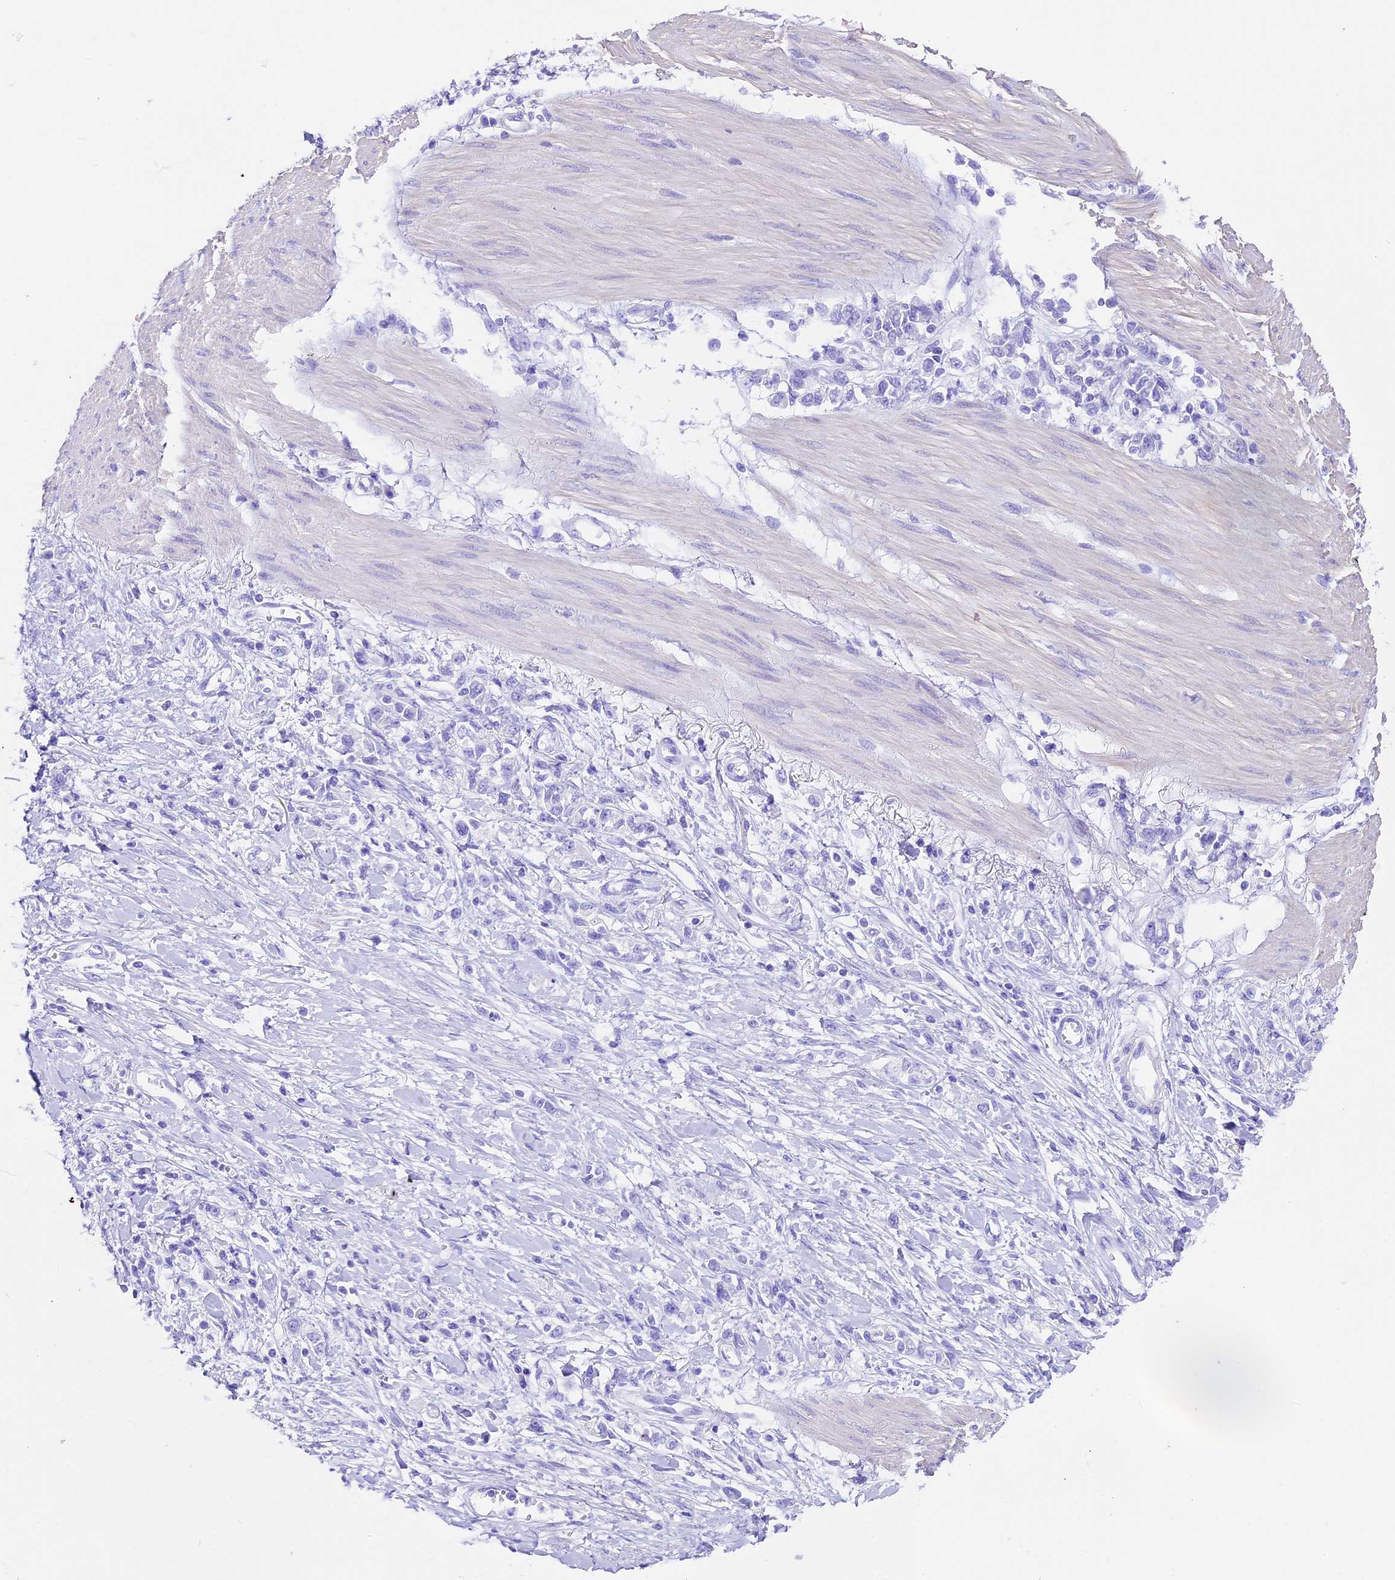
{"staining": {"intensity": "negative", "quantity": "none", "location": "none"}, "tissue": "stomach cancer", "cell_type": "Tumor cells", "image_type": "cancer", "snomed": [{"axis": "morphology", "description": "Adenocarcinoma, NOS"}, {"axis": "topography", "description": "Stomach"}], "caption": "High power microscopy histopathology image of an IHC histopathology image of stomach cancer, revealing no significant expression in tumor cells.", "gene": "TBC1D1", "patient": {"sex": "female", "age": 76}}